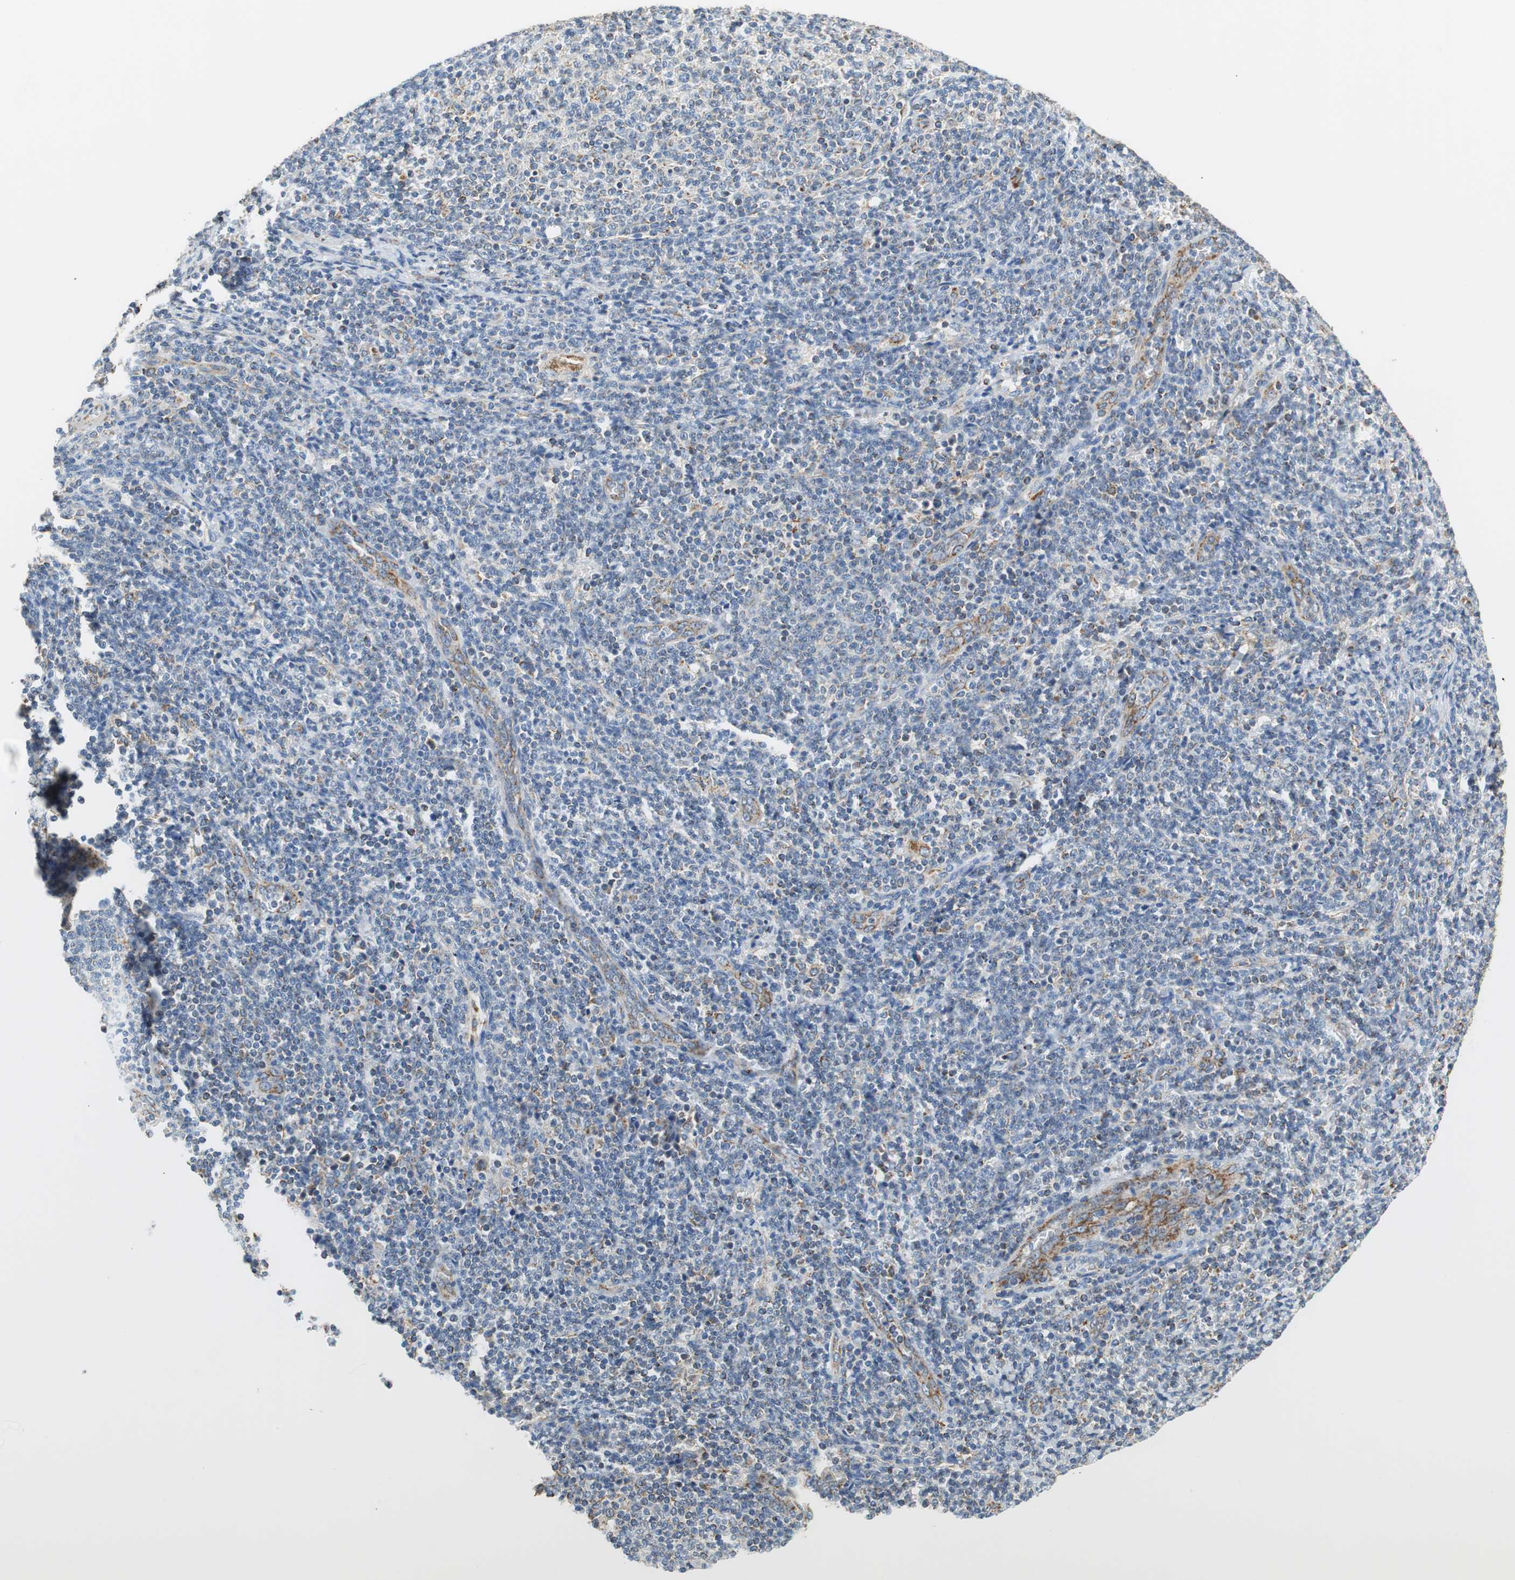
{"staining": {"intensity": "negative", "quantity": "none", "location": "none"}, "tissue": "lymphoma", "cell_type": "Tumor cells", "image_type": "cancer", "snomed": [{"axis": "morphology", "description": "Malignant lymphoma, non-Hodgkin's type, Low grade"}, {"axis": "topography", "description": "Lymph node"}], "caption": "Tumor cells are negative for brown protein staining in lymphoma.", "gene": "GSTK1", "patient": {"sex": "male", "age": 66}}